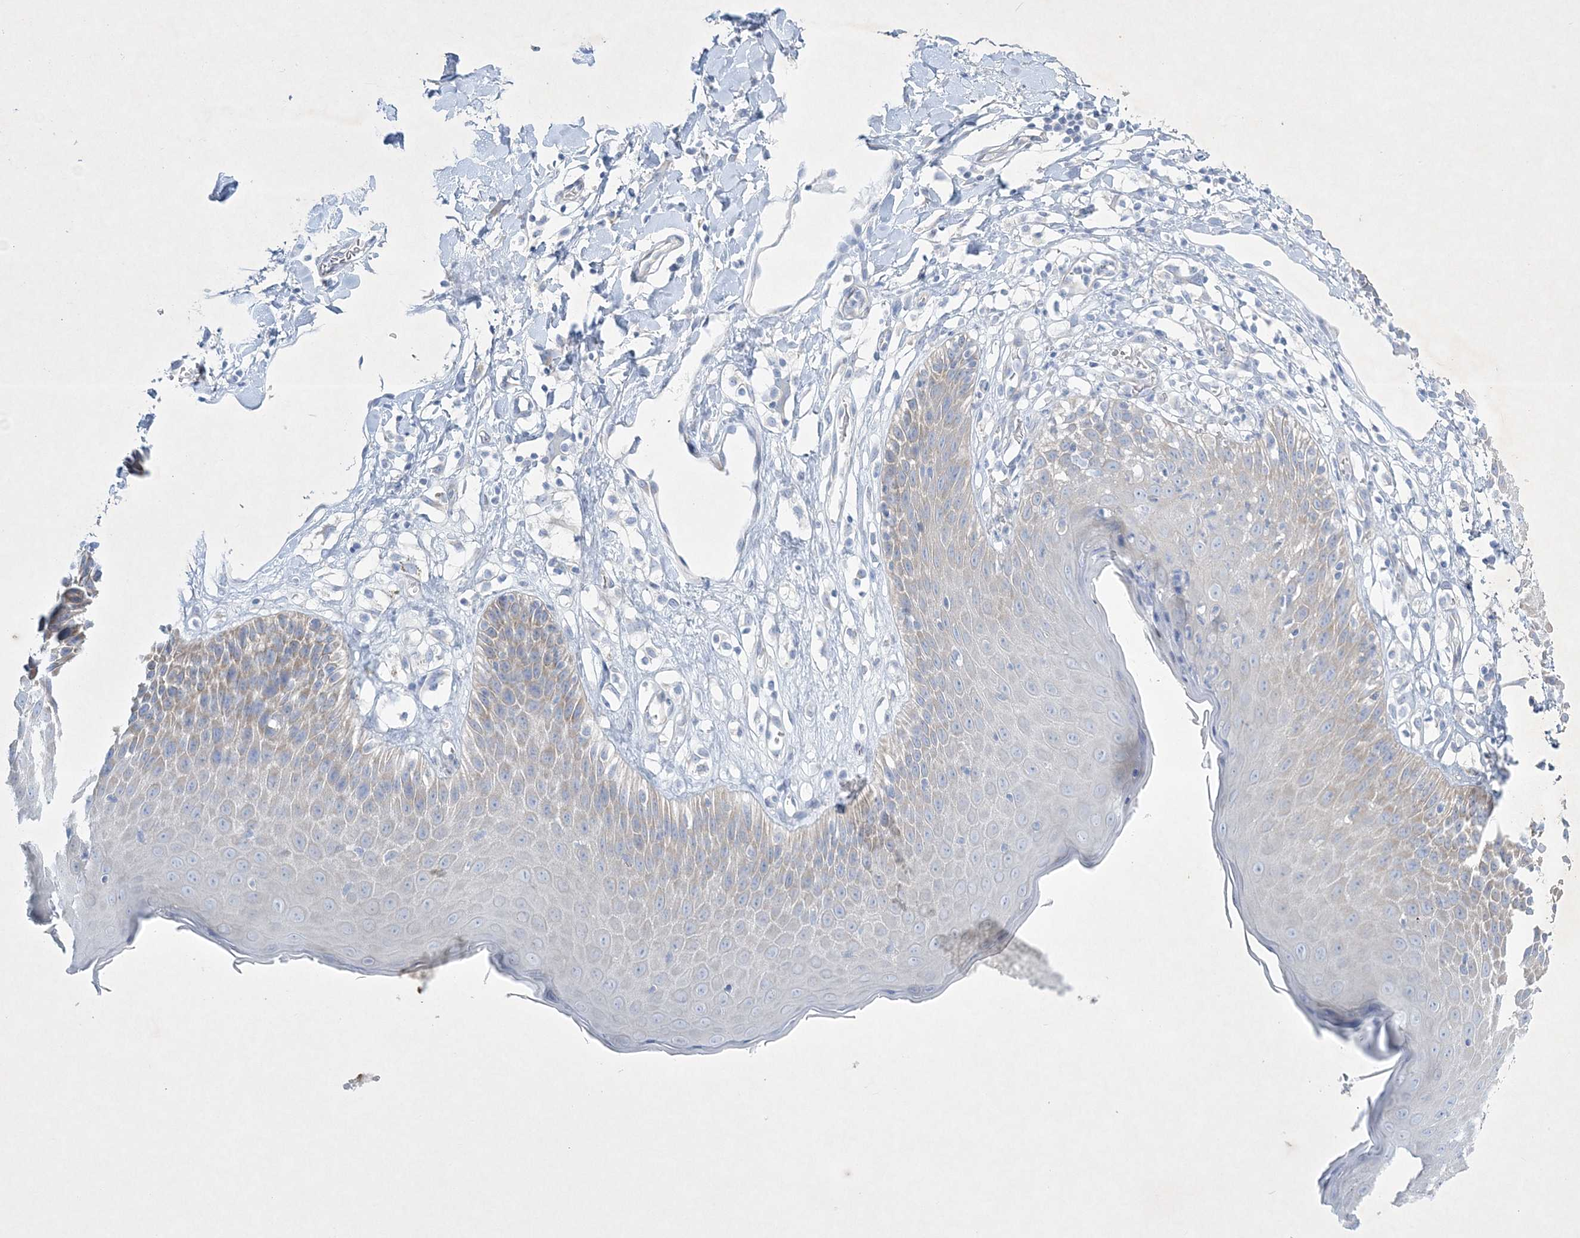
{"staining": {"intensity": "weak", "quantity": "<25%", "location": "cytoplasmic/membranous"}, "tissue": "skin", "cell_type": "Epidermal cells", "image_type": "normal", "snomed": [{"axis": "morphology", "description": "Normal tissue, NOS"}, {"axis": "topography", "description": "Vulva"}], "caption": "Epidermal cells show no significant protein staining in benign skin. (Immunohistochemistry (ihc), brightfield microscopy, high magnification).", "gene": "FARSB", "patient": {"sex": "female", "age": 68}}